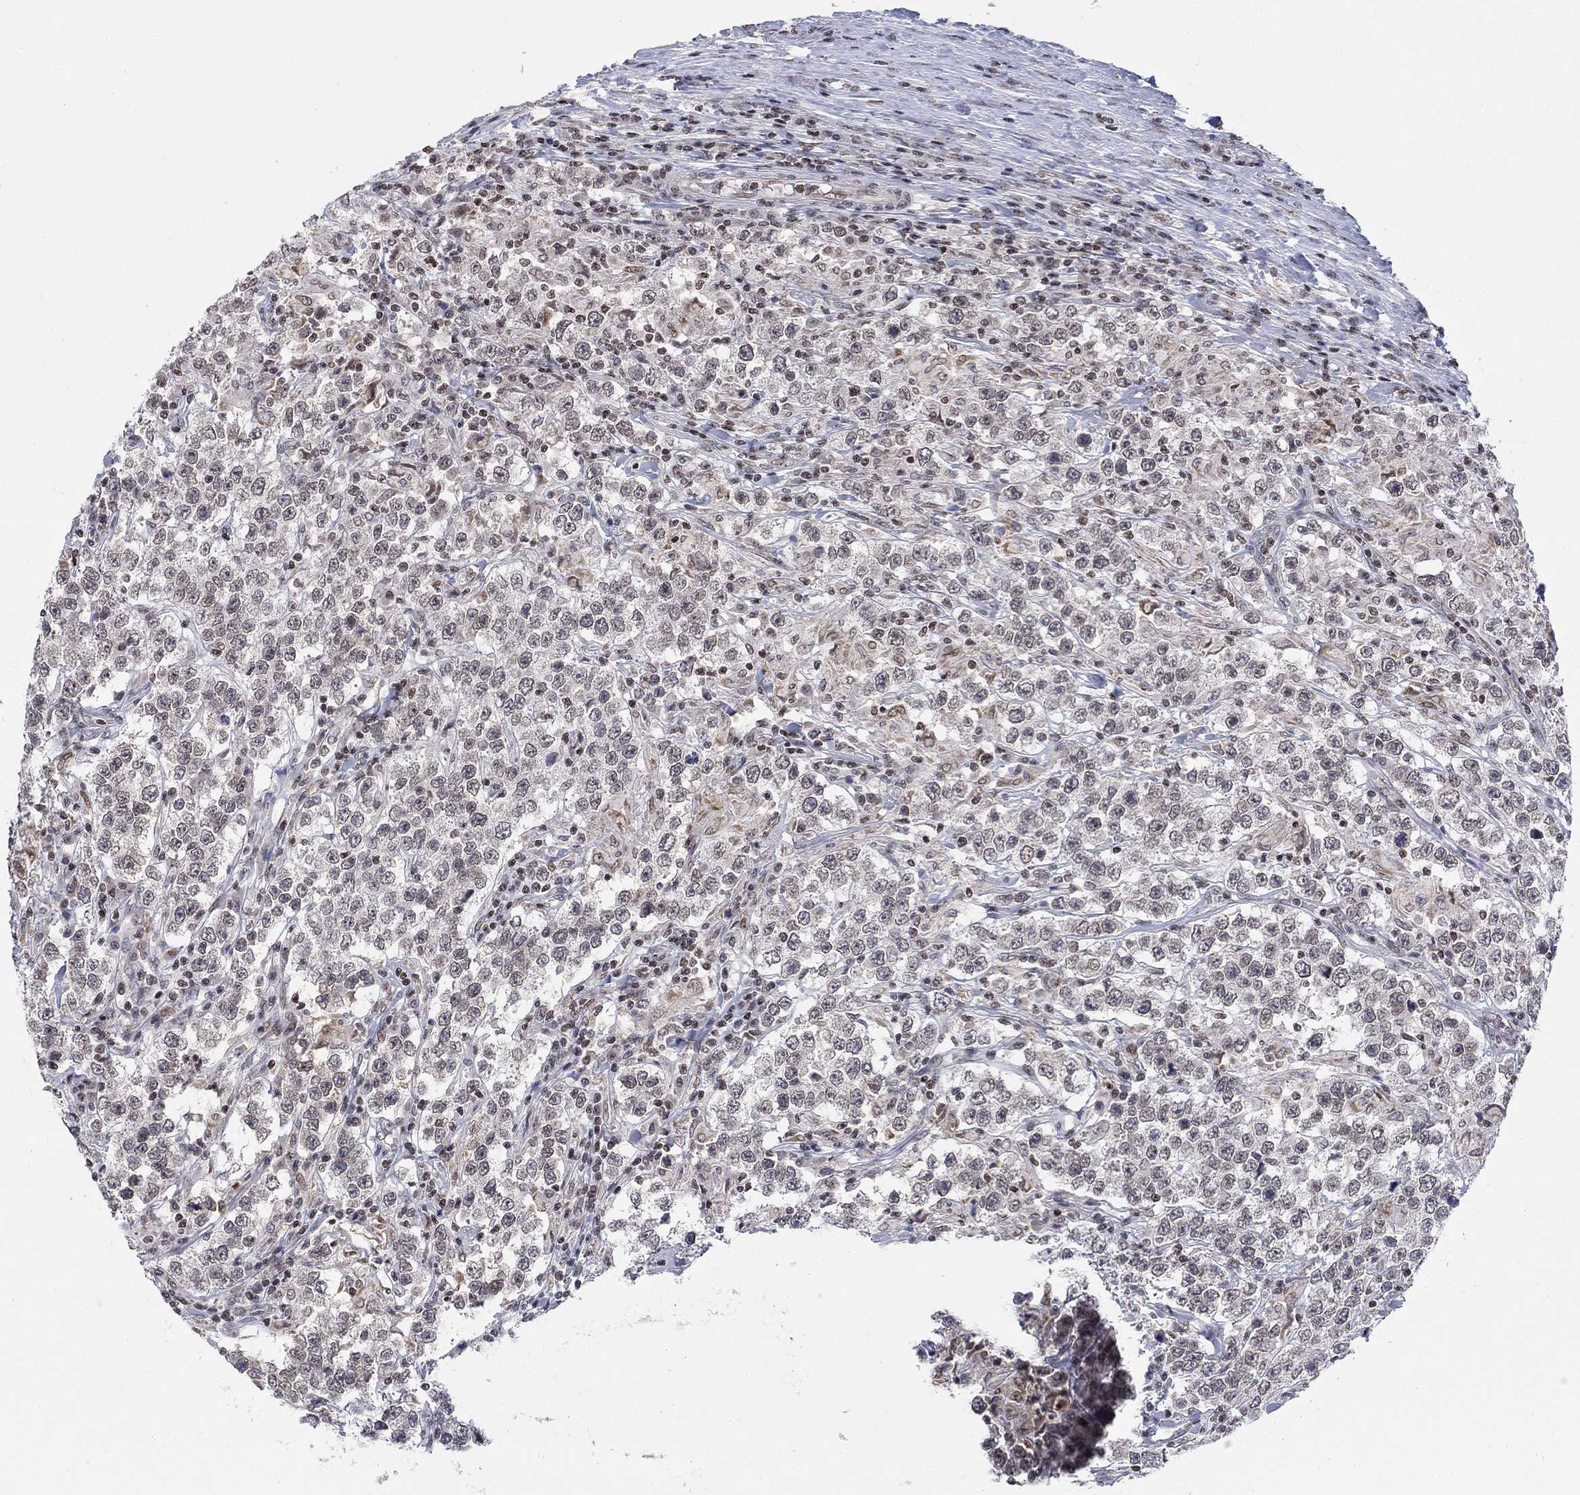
{"staining": {"intensity": "moderate", "quantity": "25%-75%", "location": "nuclear"}, "tissue": "testis cancer", "cell_type": "Tumor cells", "image_type": "cancer", "snomed": [{"axis": "morphology", "description": "Seminoma, NOS"}, {"axis": "morphology", "description": "Carcinoma, Embryonal, NOS"}, {"axis": "topography", "description": "Testis"}], "caption": "A brown stain highlights moderate nuclear staining of a protein in testis cancer (seminoma) tumor cells.", "gene": "KLF12", "patient": {"sex": "male", "age": 41}}